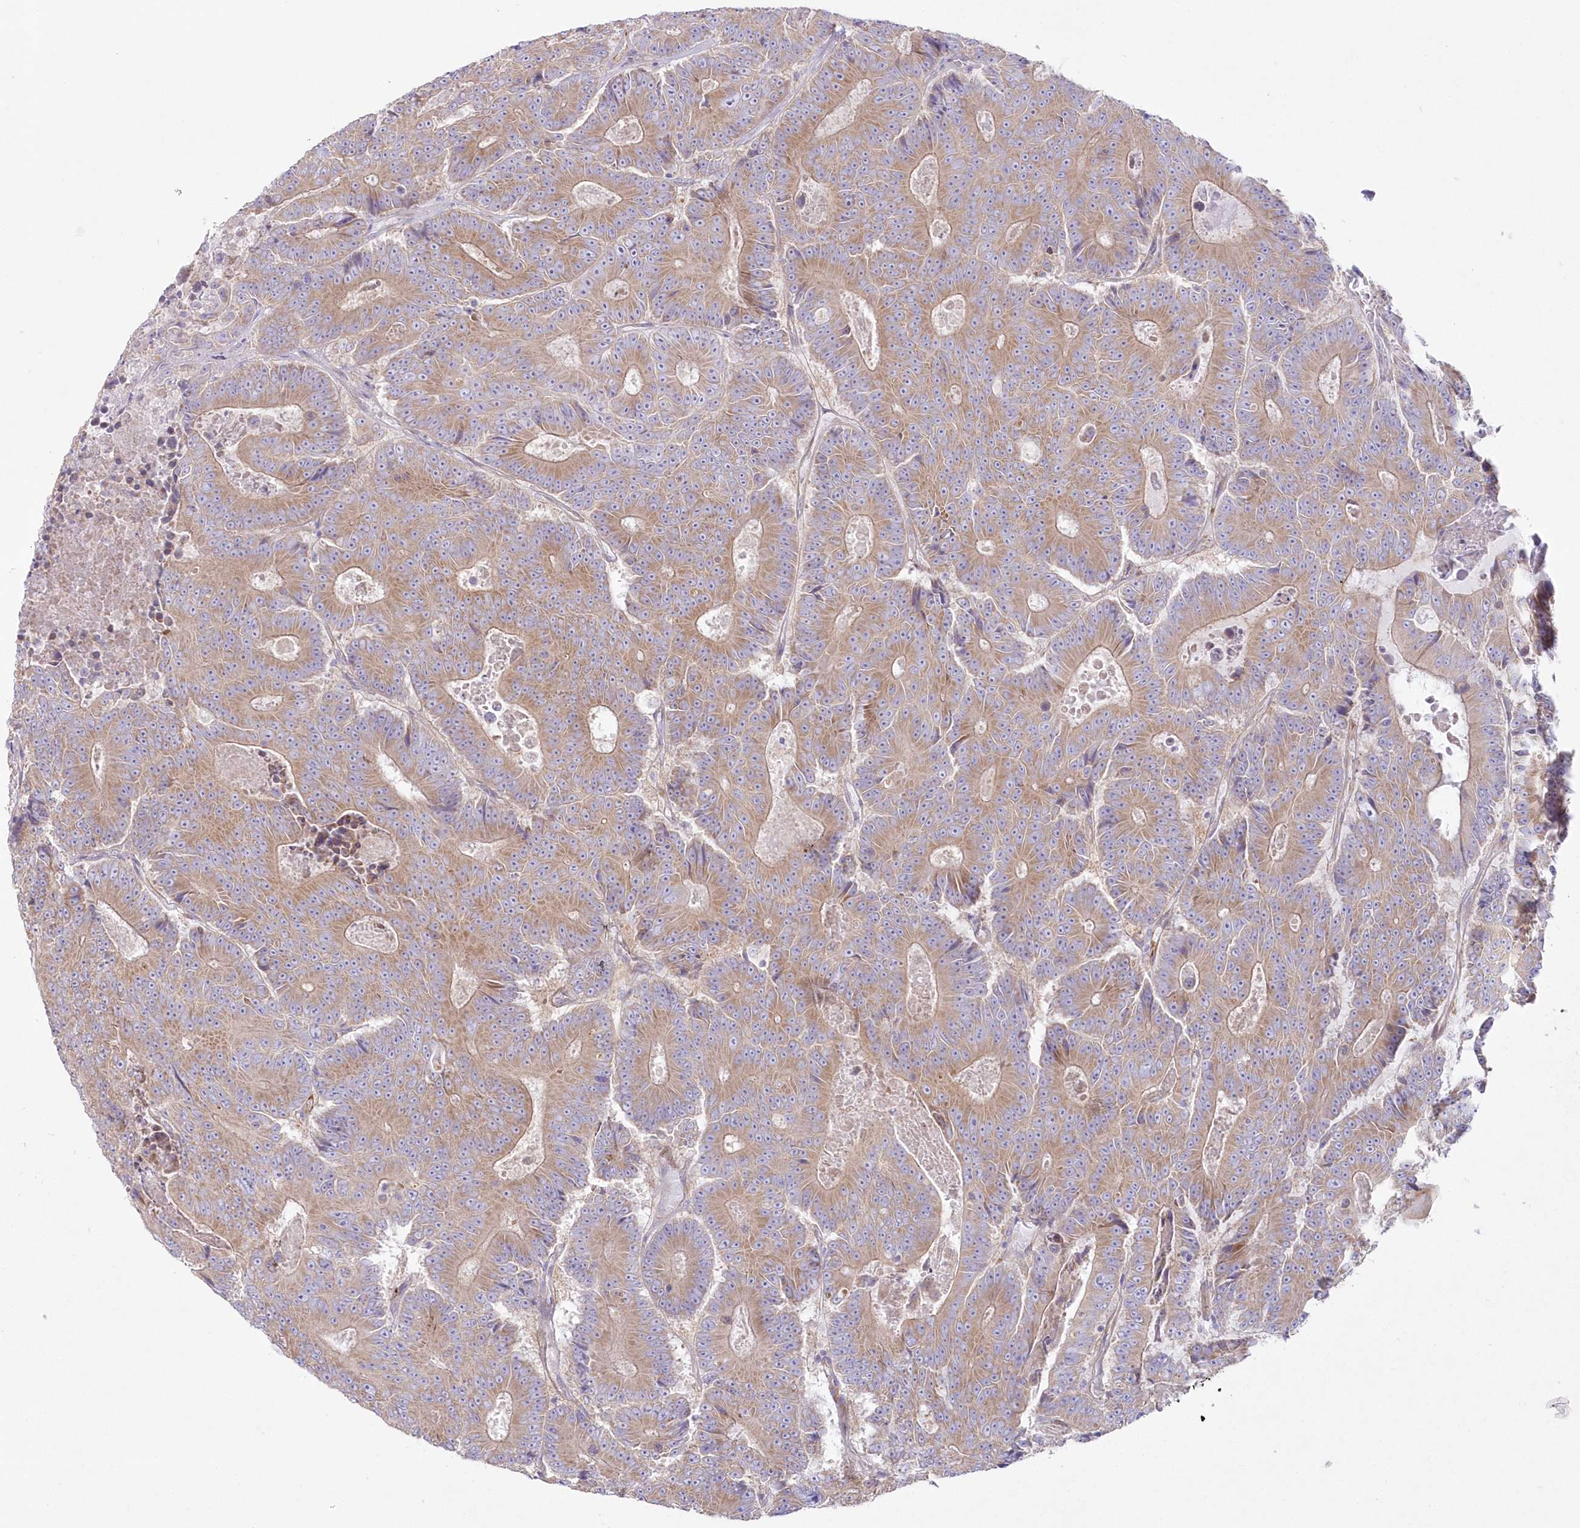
{"staining": {"intensity": "moderate", "quantity": ">75%", "location": "cytoplasmic/membranous"}, "tissue": "colorectal cancer", "cell_type": "Tumor cells", "image_type": "cancer", "snomed": [{"axis": "morphology", "description": "Adenocarcinoma, NOS"}, {"axis": "topography", "description": "Colon"}], "caption": "Moderate cytoplasmic/membranous staining for a protein is appreciated in approximately >75% of tumor cells of colorectal cancer using immunohistochemistry (IHC).", "gene": "ZNF843", "patient": {"sex": "male", "age": 83}}